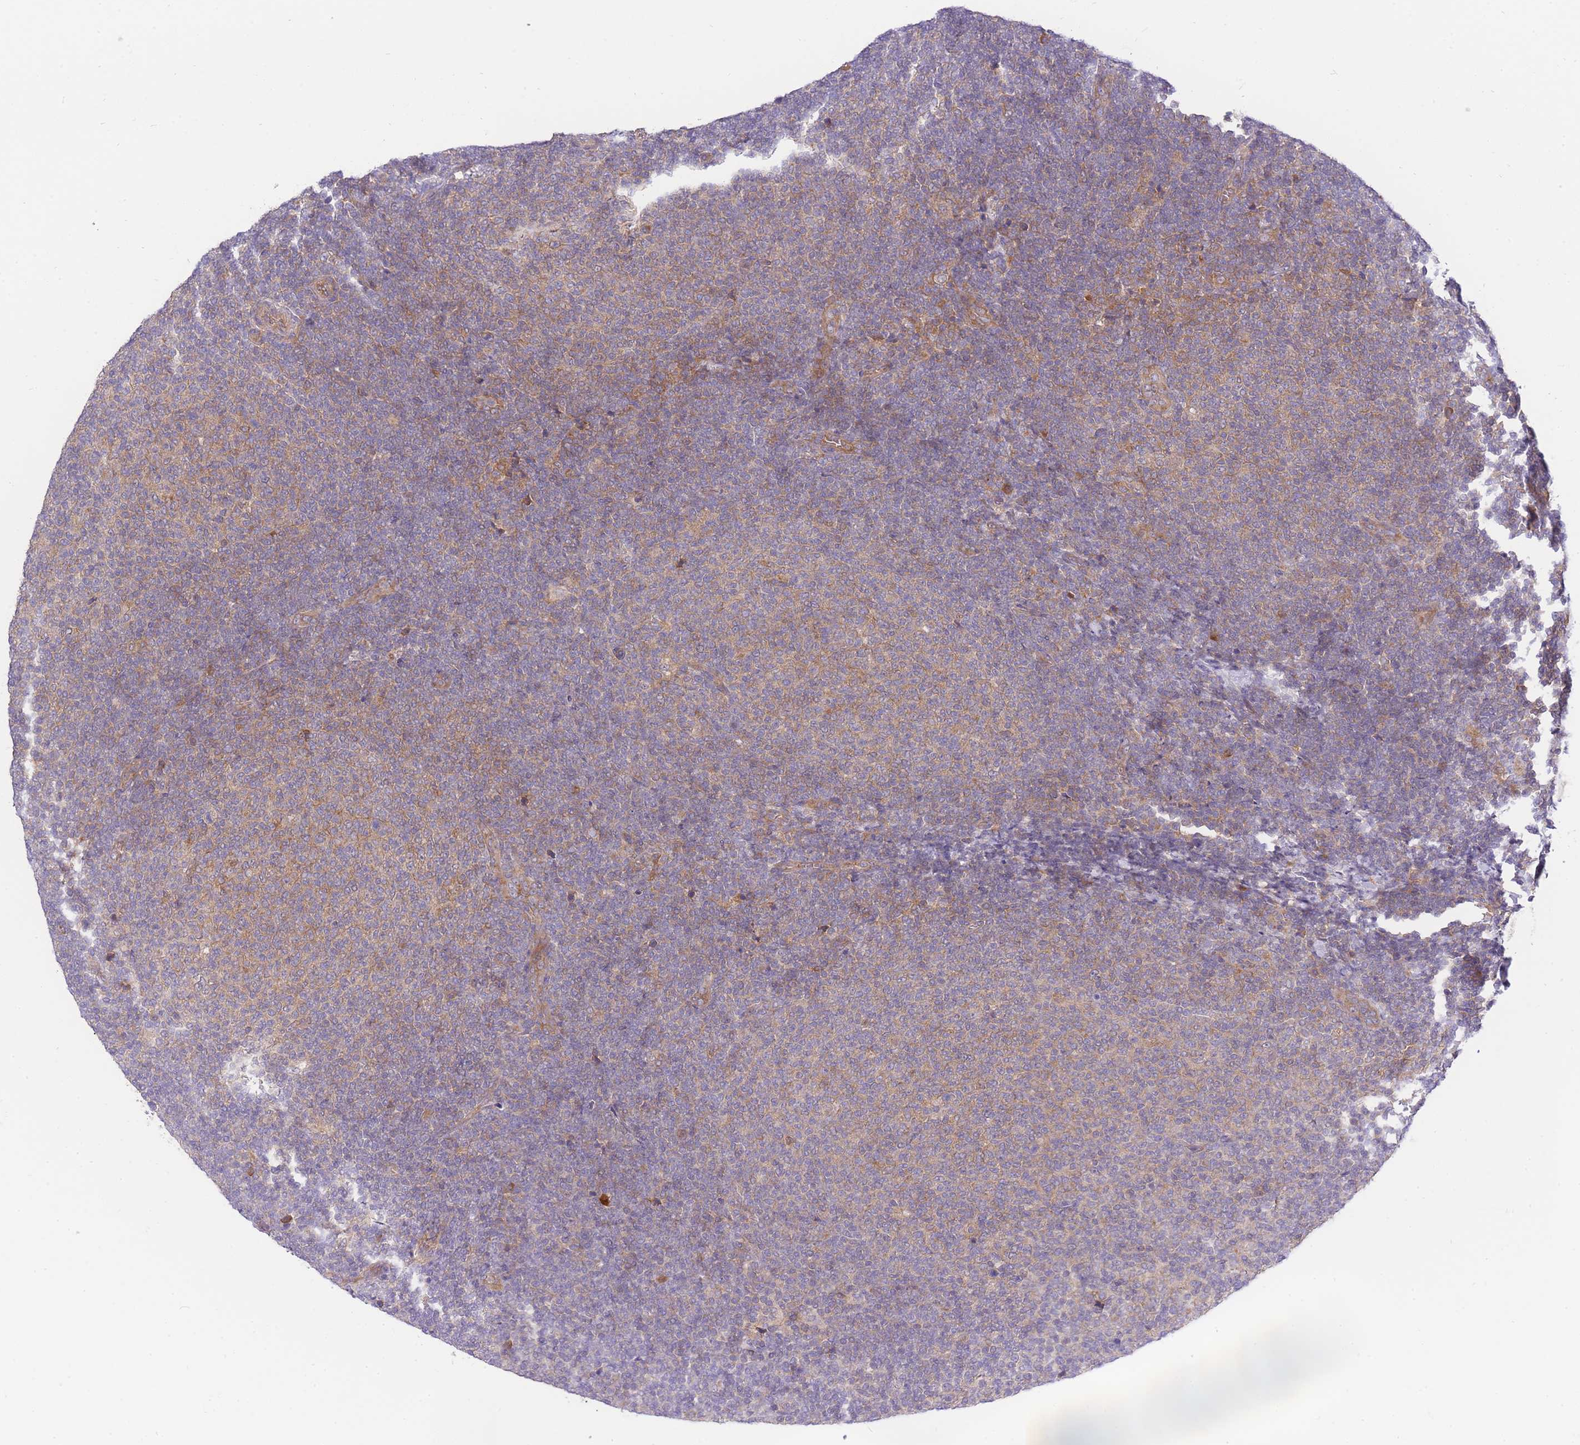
{"staining": {"intensity": "moderate", "quantity": ">75%", "location": "cytoplasmic/membranous"}, "tissue": "lymphoma", "cell_type": "Tumor cells", "image_type": "cancer", "snomed": [{"axis": "morphology", "description": "Malignant lymphoma, non-Hodgkin's type, Low grade"}, {"axis": "topography", "description": "Lymph node"}], "caption": "DAB (3,3'-diaminobenzidine) immunohistochemical staining of human lymphoma demonstrates moderate cytoplasmic/membranous protein expression in about >75% of tumor cells.", "gene": "EIF2B2", "patient": {"sex": "male", "age": 66}}